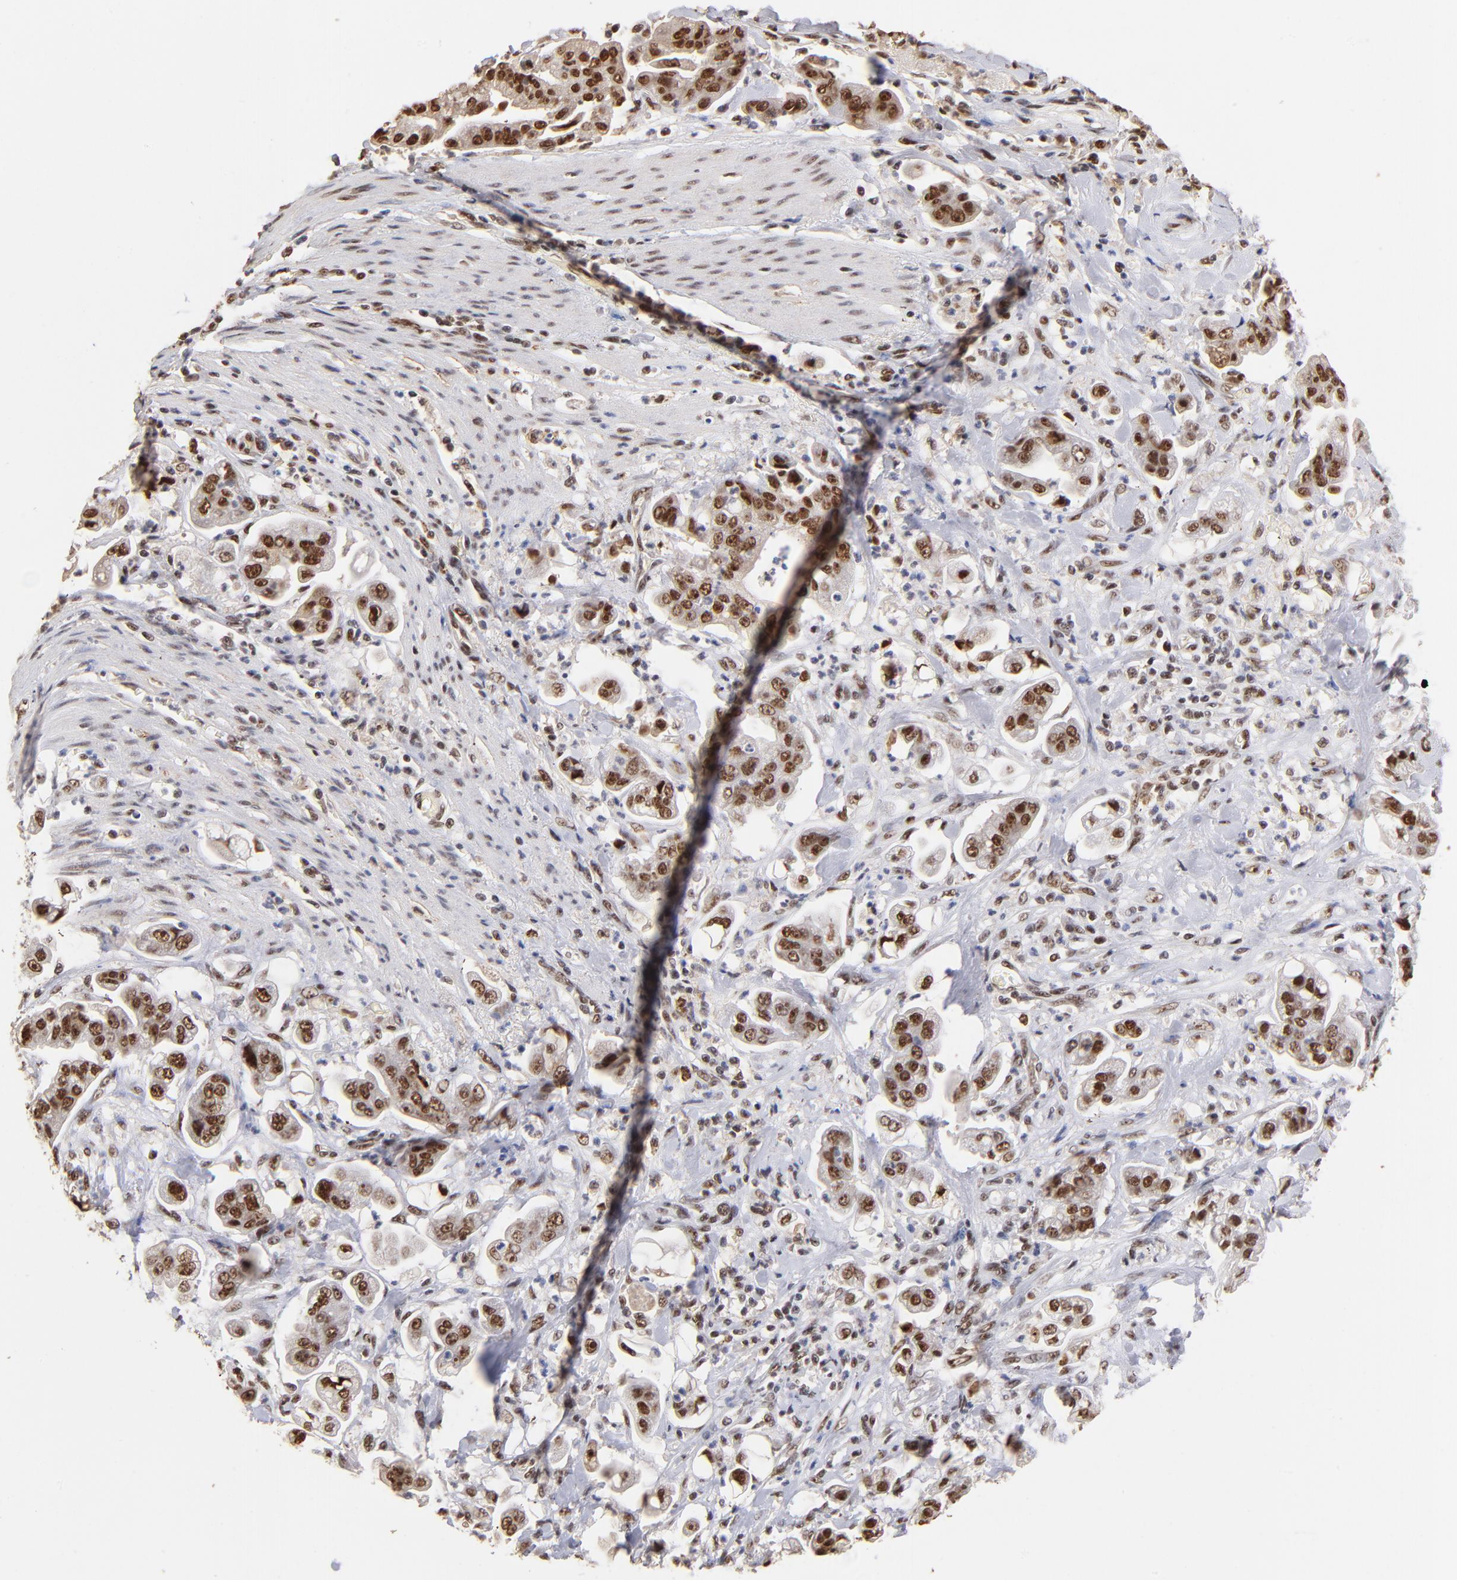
{"staining": {"intensity": "strong", "quantity": ">75%", "location": "nuclear"}, "tissue": "stomach cancer", "cell_type": "Tumor cells", "image_type": "cancer", "snomed": [{"axis": "morphology", "description": "Adenocarcinoma, NOS"}, {"axis": "topography", "description": "Stomach"}], "caption": "Protein staining by immunohistochemistry (IHC) shows strong nuclear positivity in approximately >75% of tumor cells in stomach cancer (adenocarcinoma).", "gene": "ZNF146", "patient": {"sex": "male", "age": 62}}